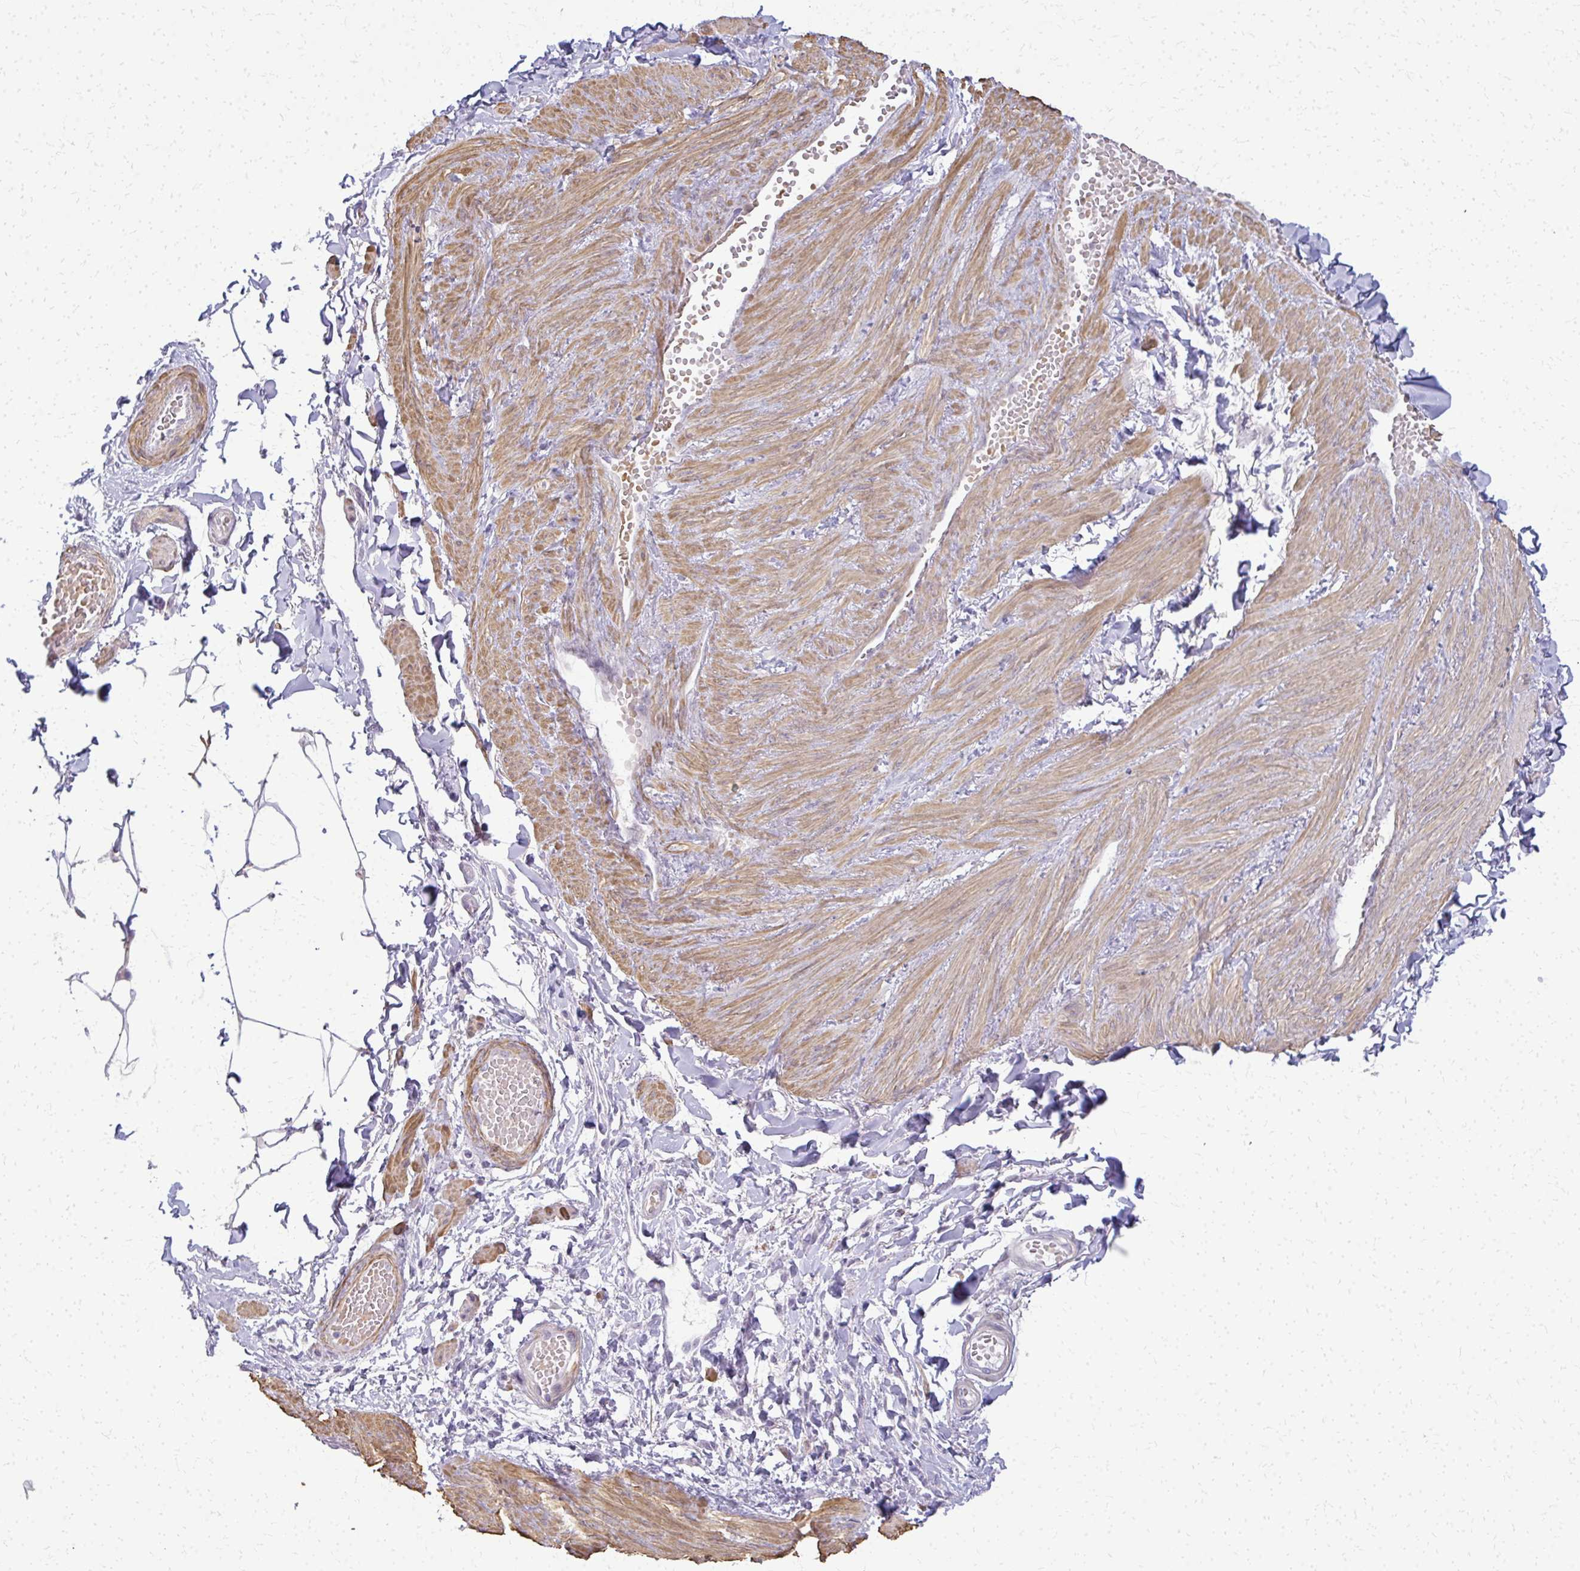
{"staining": {"intensity": "strong", "quantity": "<25%", "location": "cytoplasmic/membranous"}, "tissue": "adipose tissue", "cell_type": "Adipocytes", "image_type": "normal", "snomed": [{"axis": "morphology", "description": "Normal tissue, NOS"}, {"axis": "topography", "description": "Epididymis"}, {"axis": "topography", "description": "Peripheral nerve tissue"}], "caption": "Protein expression analysis of benign adipose tissue displays strong cytoplasmic/membranous positivity in approximately <25% of adipocytes. (IHC, brightfield microscopy, high magnification).", "gene": "CA3", "patient": {"sex": "male", "age": 32}}